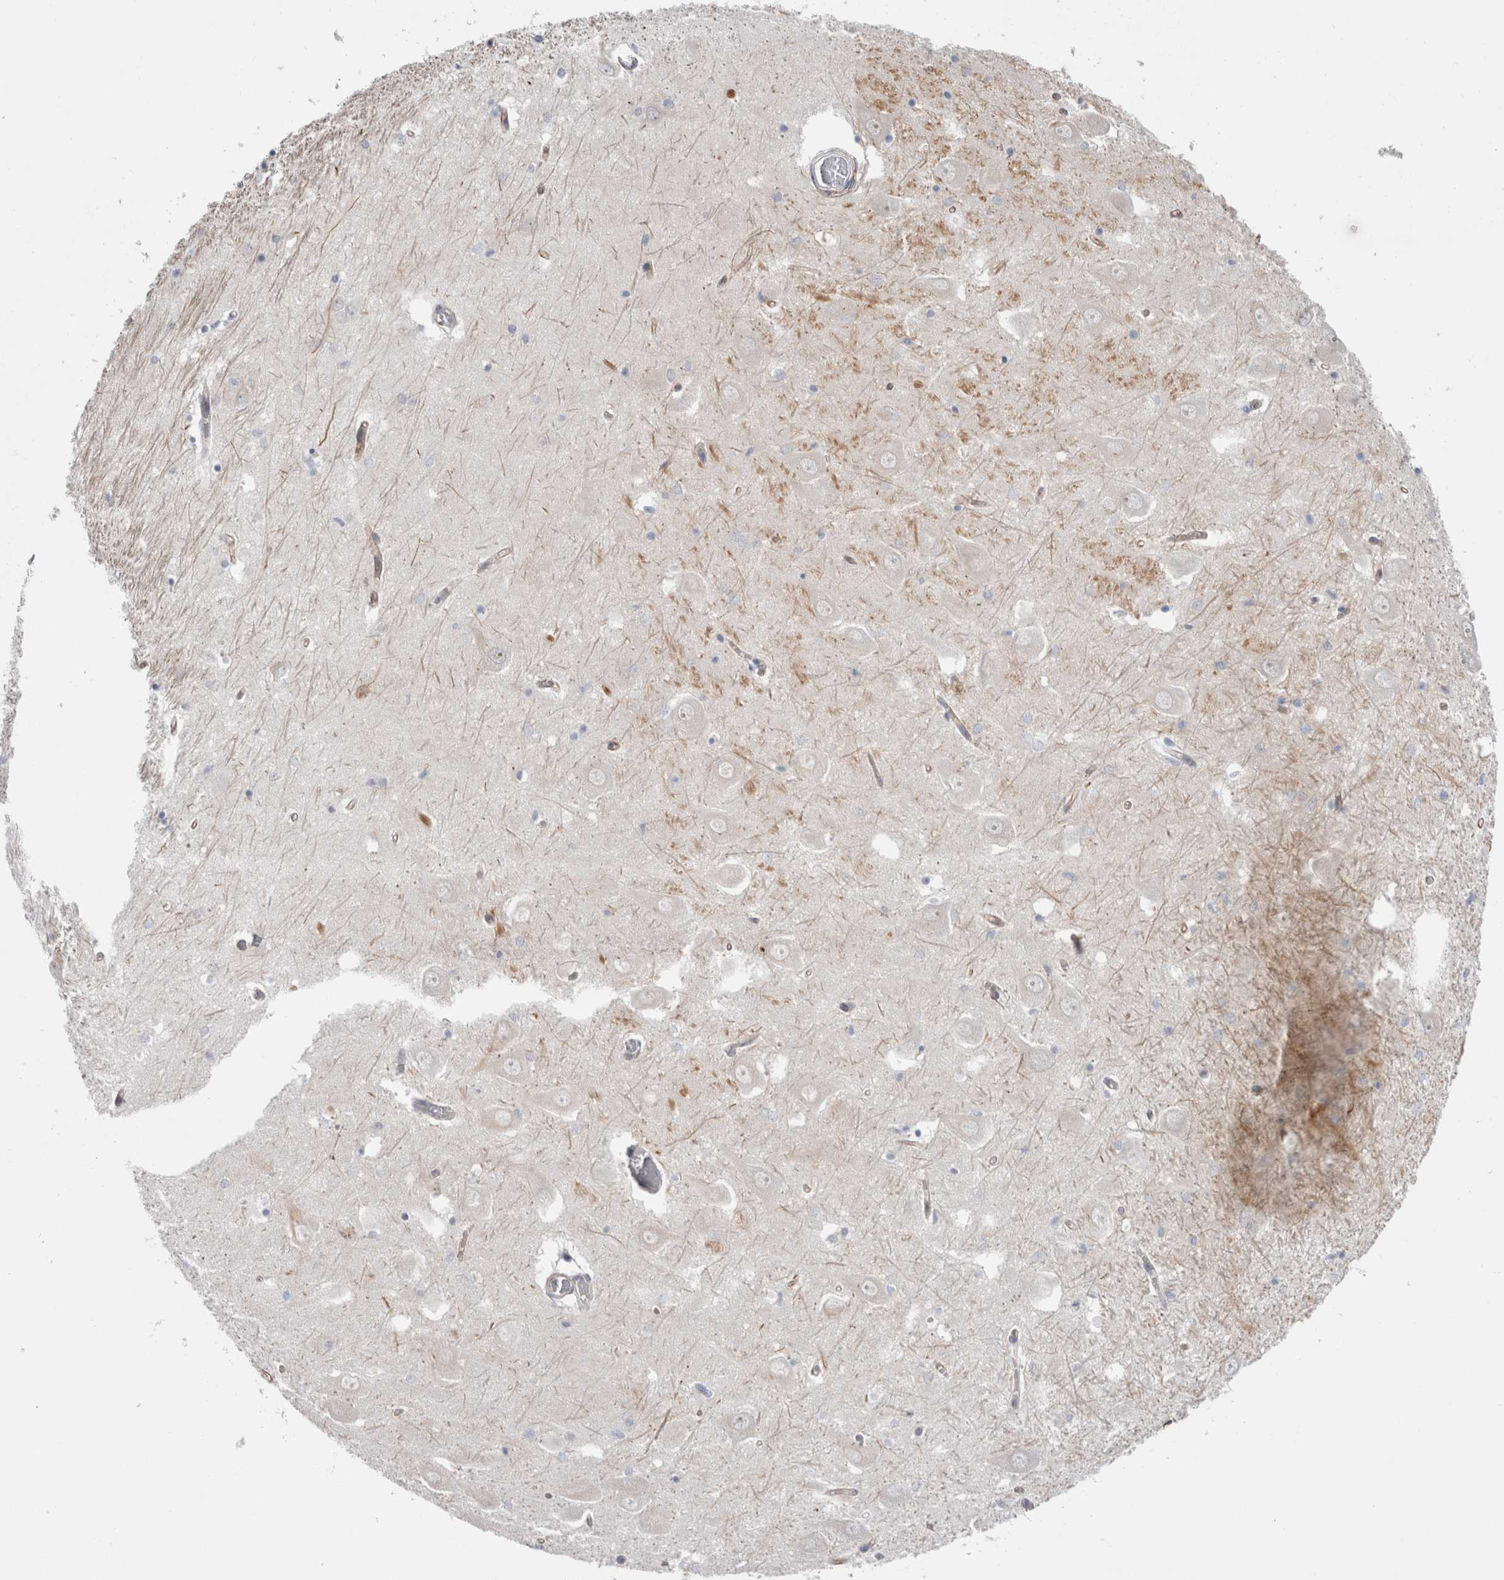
{"staining": {"intensity": "negative", "quantity": "none", "location": "none"}, "tissue": "hippocampus", "cell_type": "Glial cells", "image_type": "normal", "snomed": [{"axis": "morphology", "description": "Normal tissue, NOS"}, {"axis": "topography", "description": "Hippocampus"}], "caption": "The image demonstrates no significant staining in glial cells of hippocampus.", "gene": "ANKMY1", "patient": {"sex": "male", "age": 70}}